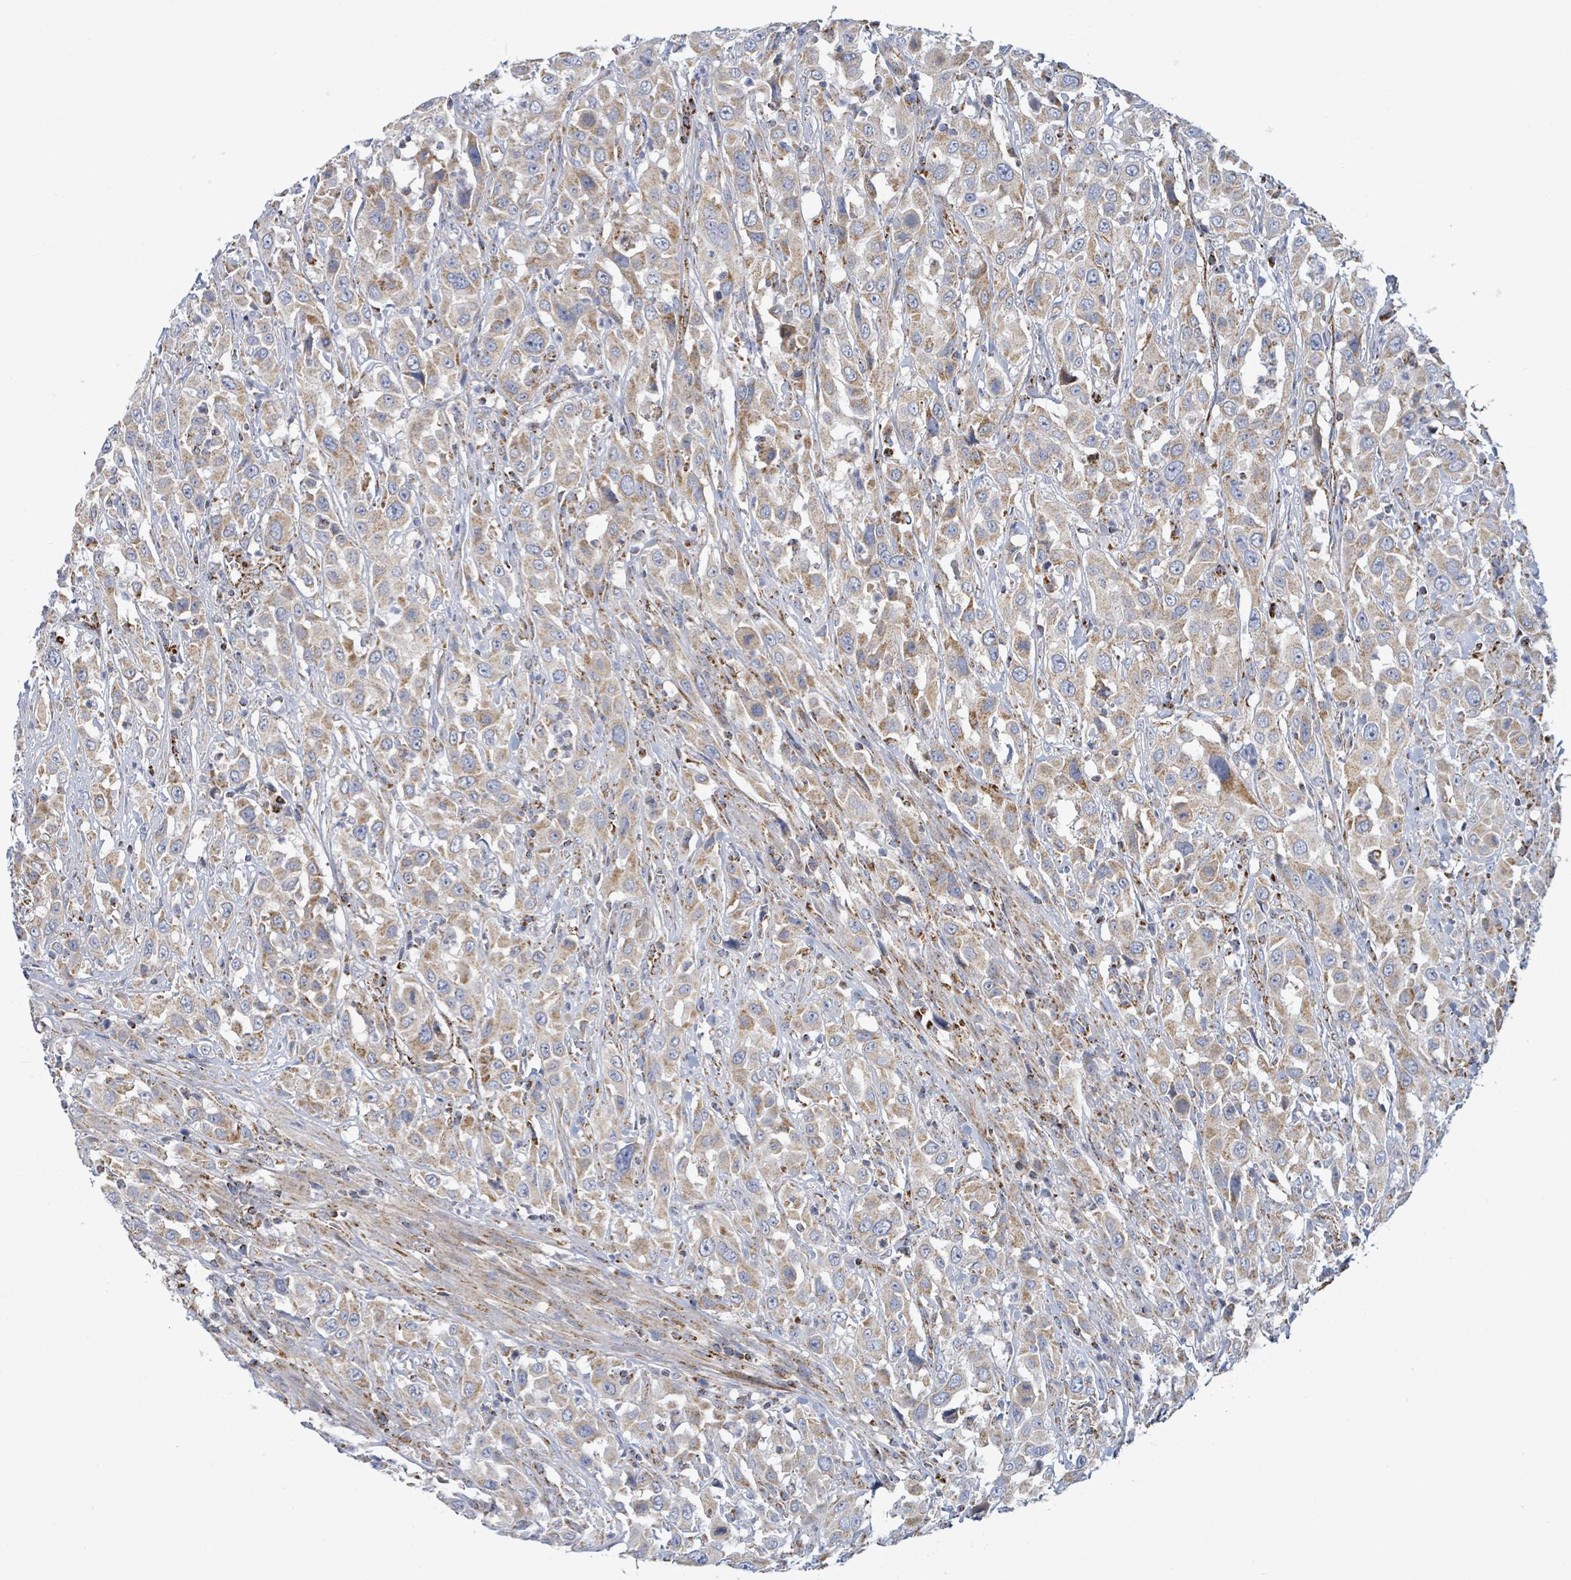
{"staining": {"intensity": "moderate", "quantity": ">75%", "location": "cytoplasmic/membranous"}, "tissue": "urothelial cancer", "cell_type": "Tumor cells", "image_type": "cancer", "snomed": [{"axis": "morphology", "description": "Urothelial carcinoma, High grade"}, {"axis": "topography", "description": "Urinary bladder"}], "caption": "Human urothelial carcinoma (high-grade) stained with a protein marker displays moderate staining in tumor cells.", "gene": "SUCLG2", "patient": {"sex": "male", "age": 61}}